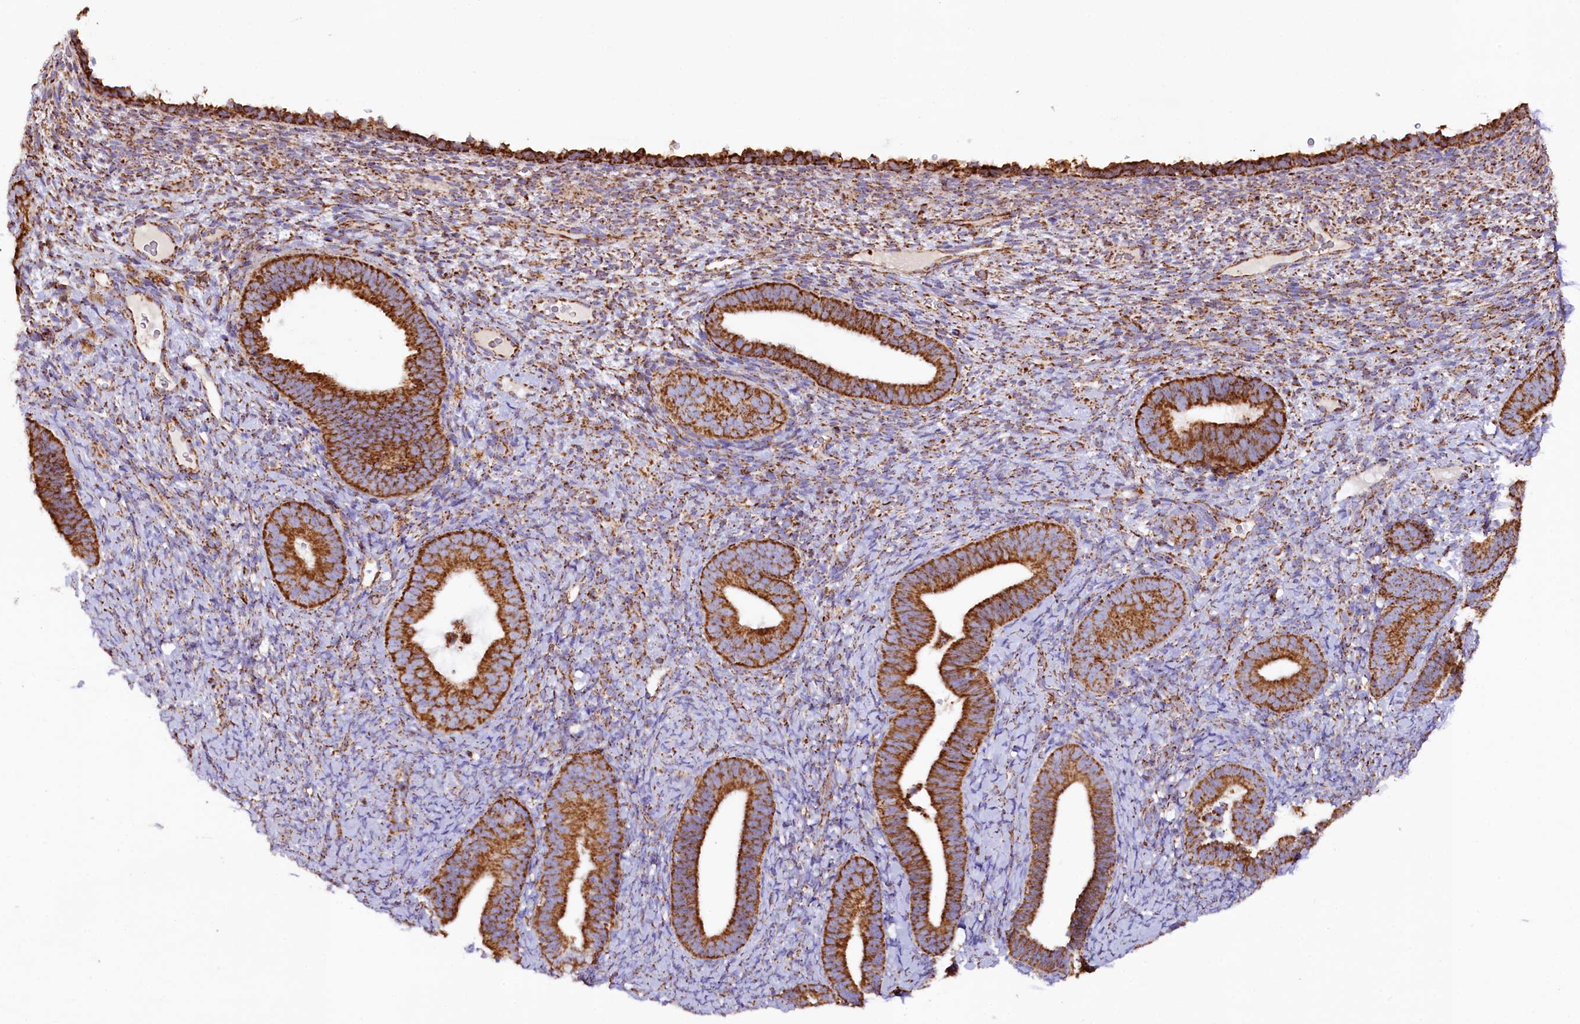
{"staining": {"intensity": "moderate", "quantity": "<25%", "location": "cytoplasmic/membranous"}, "tissue": "endometrium", "cell_type": "Cells in endometrial stroma", "image_type": "normal", "snomed": [{"axis": "morphology", "description": "Normal tissue, NOS"}, {"axis": "topography", "description": "Endometrium"}], "caption": "Immunohistochemistry (IHC) of normal human endometrium exhibits low levels of moderate cytoplasmic/membranous staining in about <25% of cells in endometrial stroma. (DAB (3,3'-diaminobenzidine) IHC with brightfield microscopy, high magnification).", "gene": "APLP2", "patient": {"sex": "female", "age": 65}}